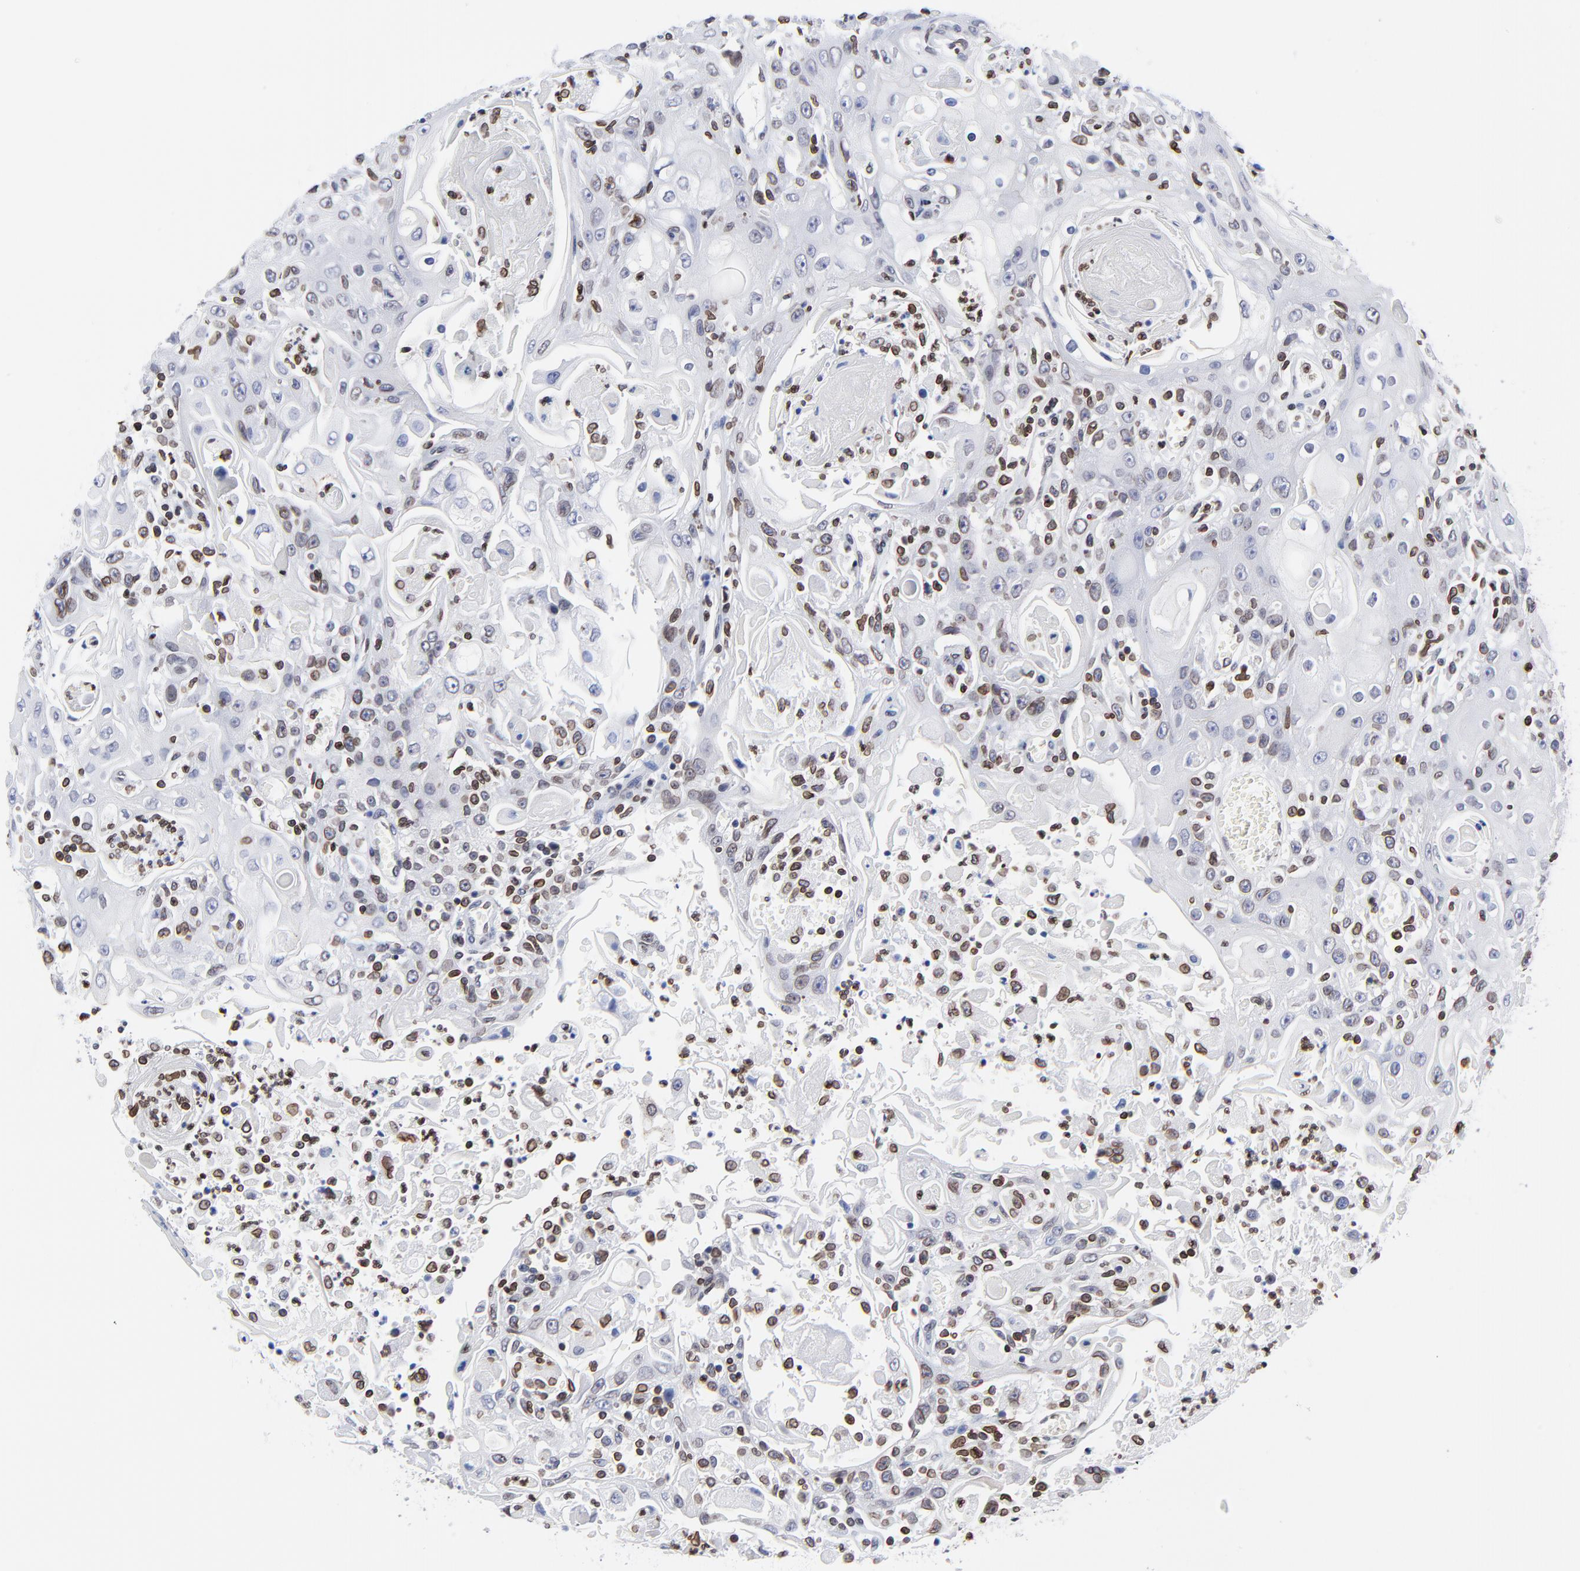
{"staining": {"intensity": "moderate", "quantity": "25%-75%", "location": "cytoplasmic/membranous,nuclear"}, "tissue": "head and neck cancer", "cell_type": "Tumor cells", "image_type": "cancer", "snomed": [{"axis": "morphology", "description": "Squamous cell carcinoma, NOS"}, {"axis": "topography", "description": "Oral tissue"}, {"axis": "topography", "description": "Head-Neck"}], "caption": "This is an image of immunohistochemistry (IHC) staining of head and neck cancer, which shows moderate staining in the cytoplasmic/membranous and nuclear of tumor cells.", "gene": "THAP7", "patient": {"sex": "female", "age": 76}}